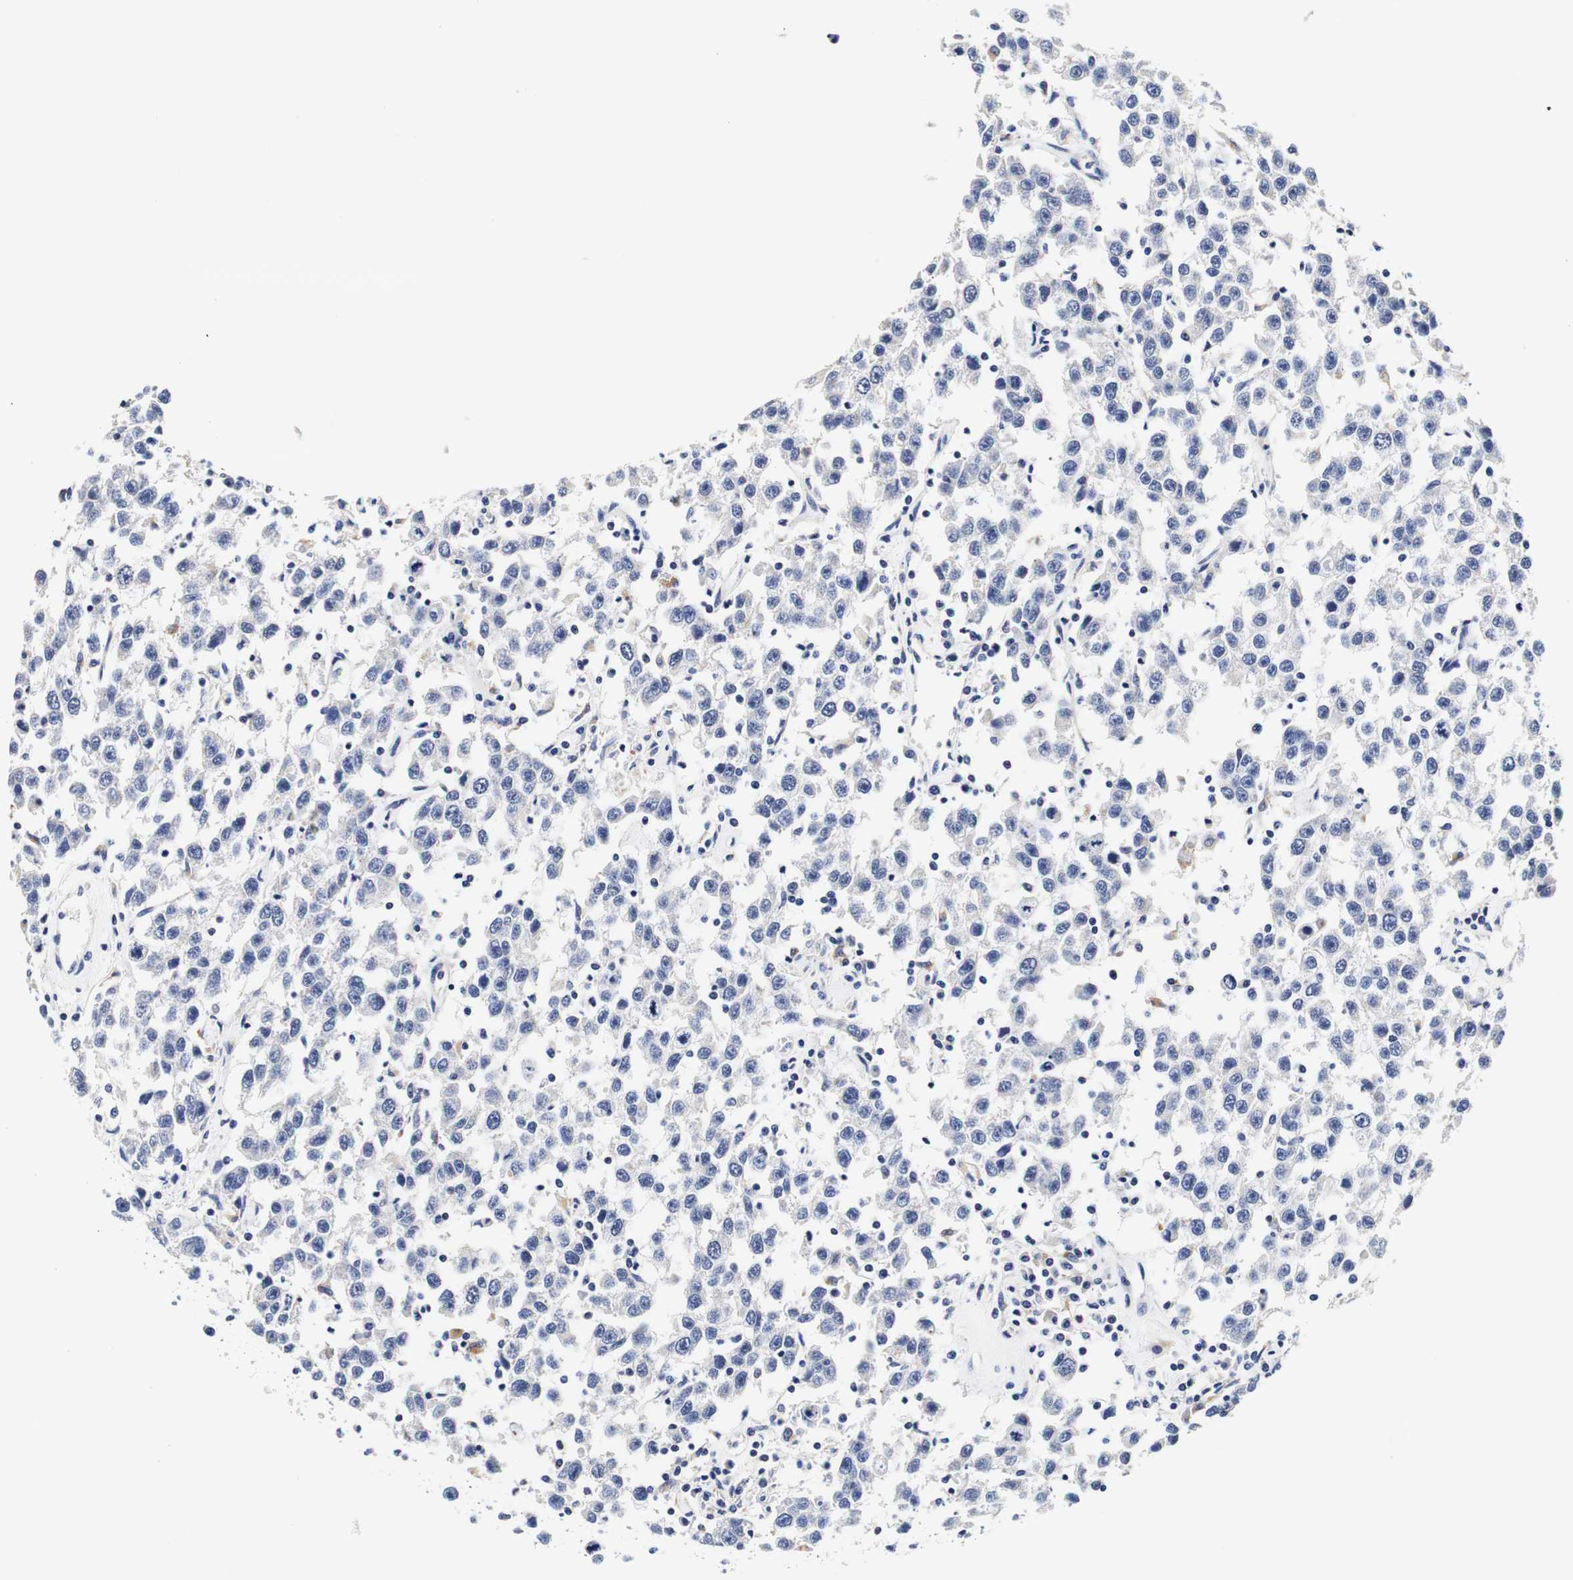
{"staining": {"intensity": "negative", "quantity": "none", "location": "none"}, "tissue": "testis cancer", "cell_type": "Tumor cells", "image_type": "cancer", "snomed": [{"axis": "morphology", "description": "Seminoma, NOS"}, {"axis": "topography", "description": "Testis"}], "caption": "Tumor cells are negative for brown protein staining in testis cancer. (Stains: DAB (3,3'-diaminobenzidine) IHC with hematoxylin counter stain, Microscopy: brightfield microscopy at high magnification).", "gene": "CAMK4", "patient": {"sex": "male", "age": 41}}